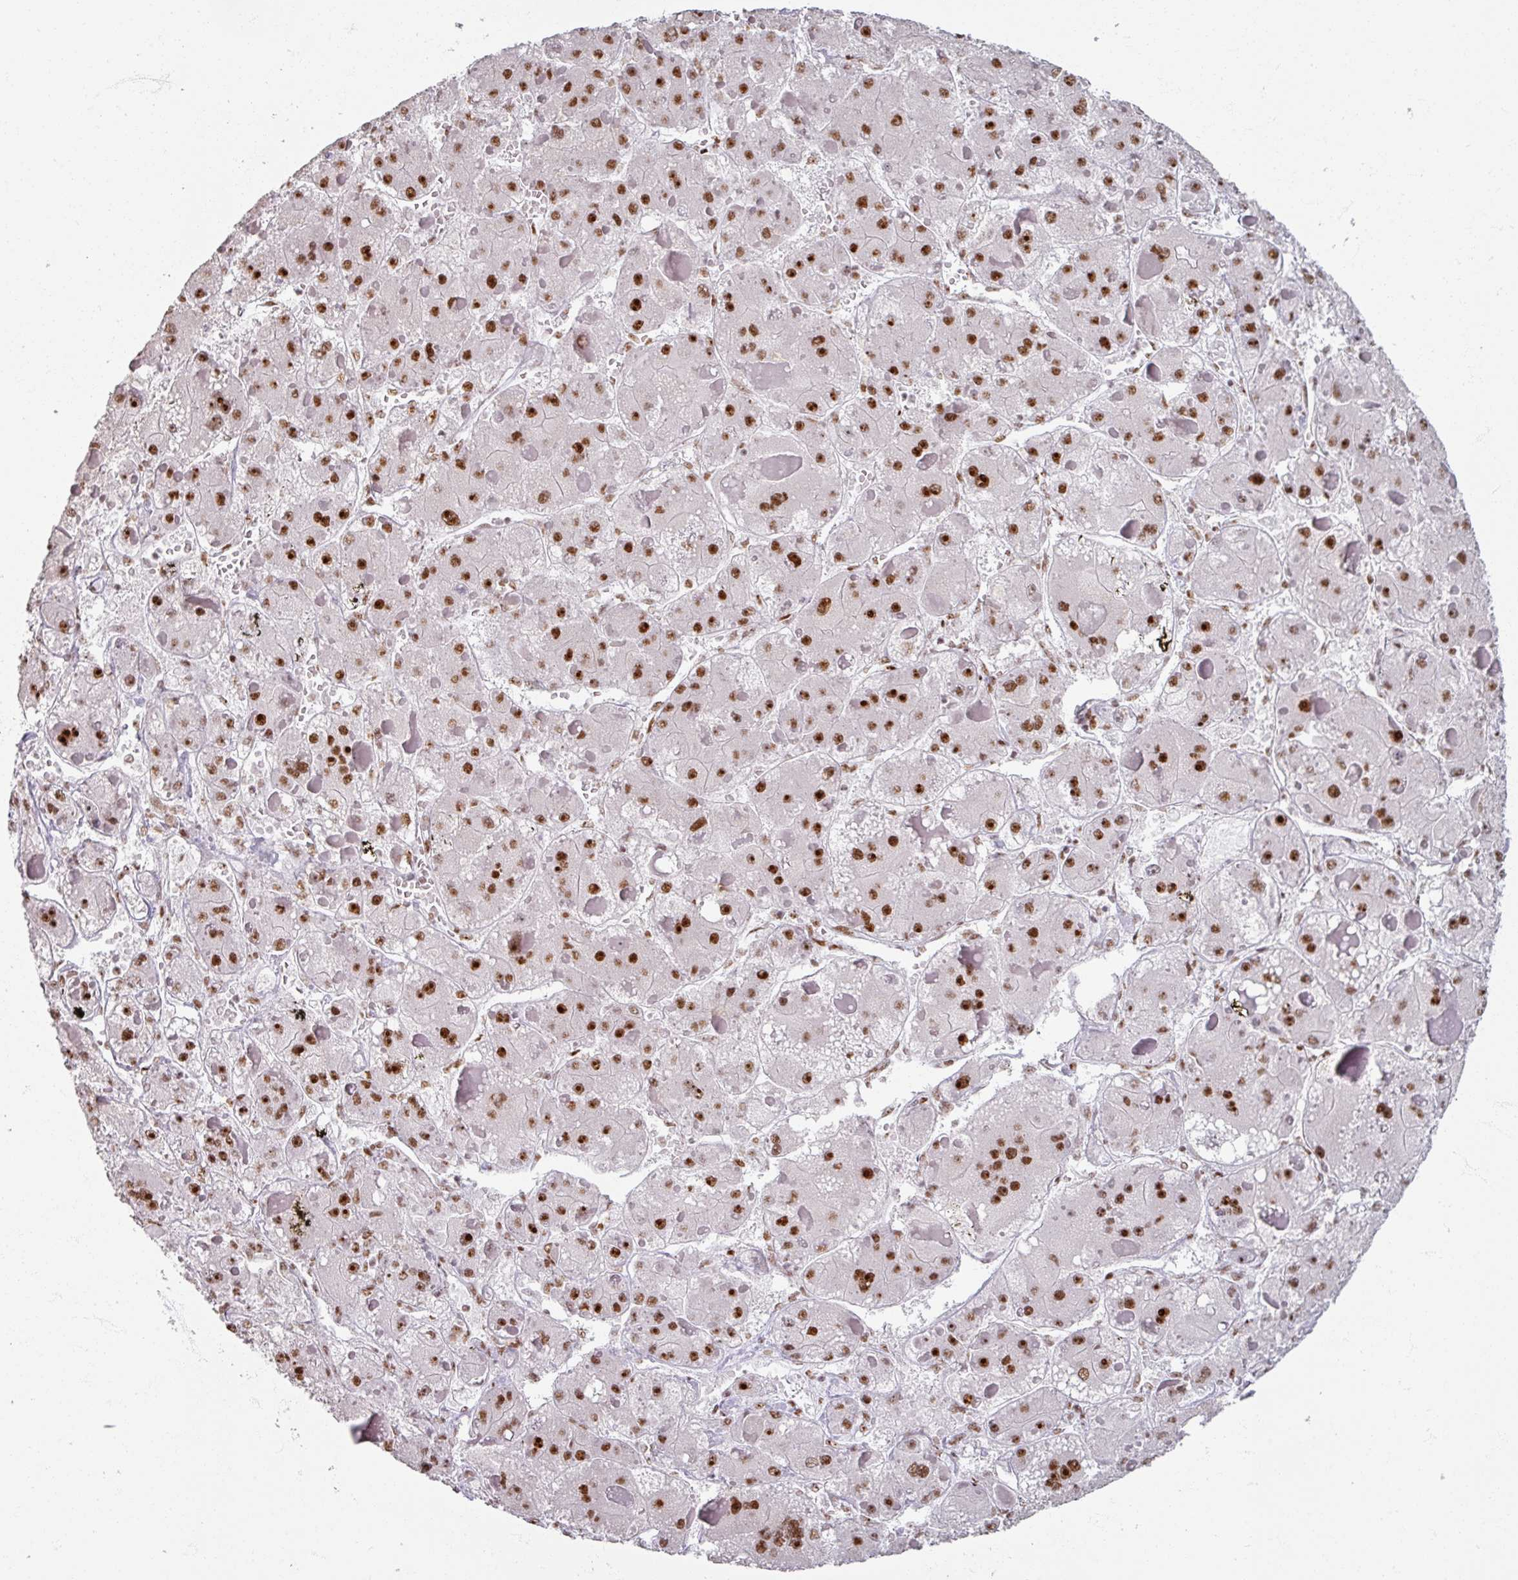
{"staining": {"intensity": "strong", "quantity": ">75%", "location": "nuclear"}, "tissue": "liver cancer", "cell_type": "Tumor cells", "image_type": "cancer", "snomed": [{"axis": "morphology", "description": "Carcinoma, Hepatocellular, NOS"}, {"axis": "topography", "description": "Liver"}], "caption": "IHC of liver hepatocellular carcinoma shows high levels of strong nuclear expression in approximately >75% of tumor cells.", "gene": "ADAR", "patient": {"sex": "female", "age": 73}}